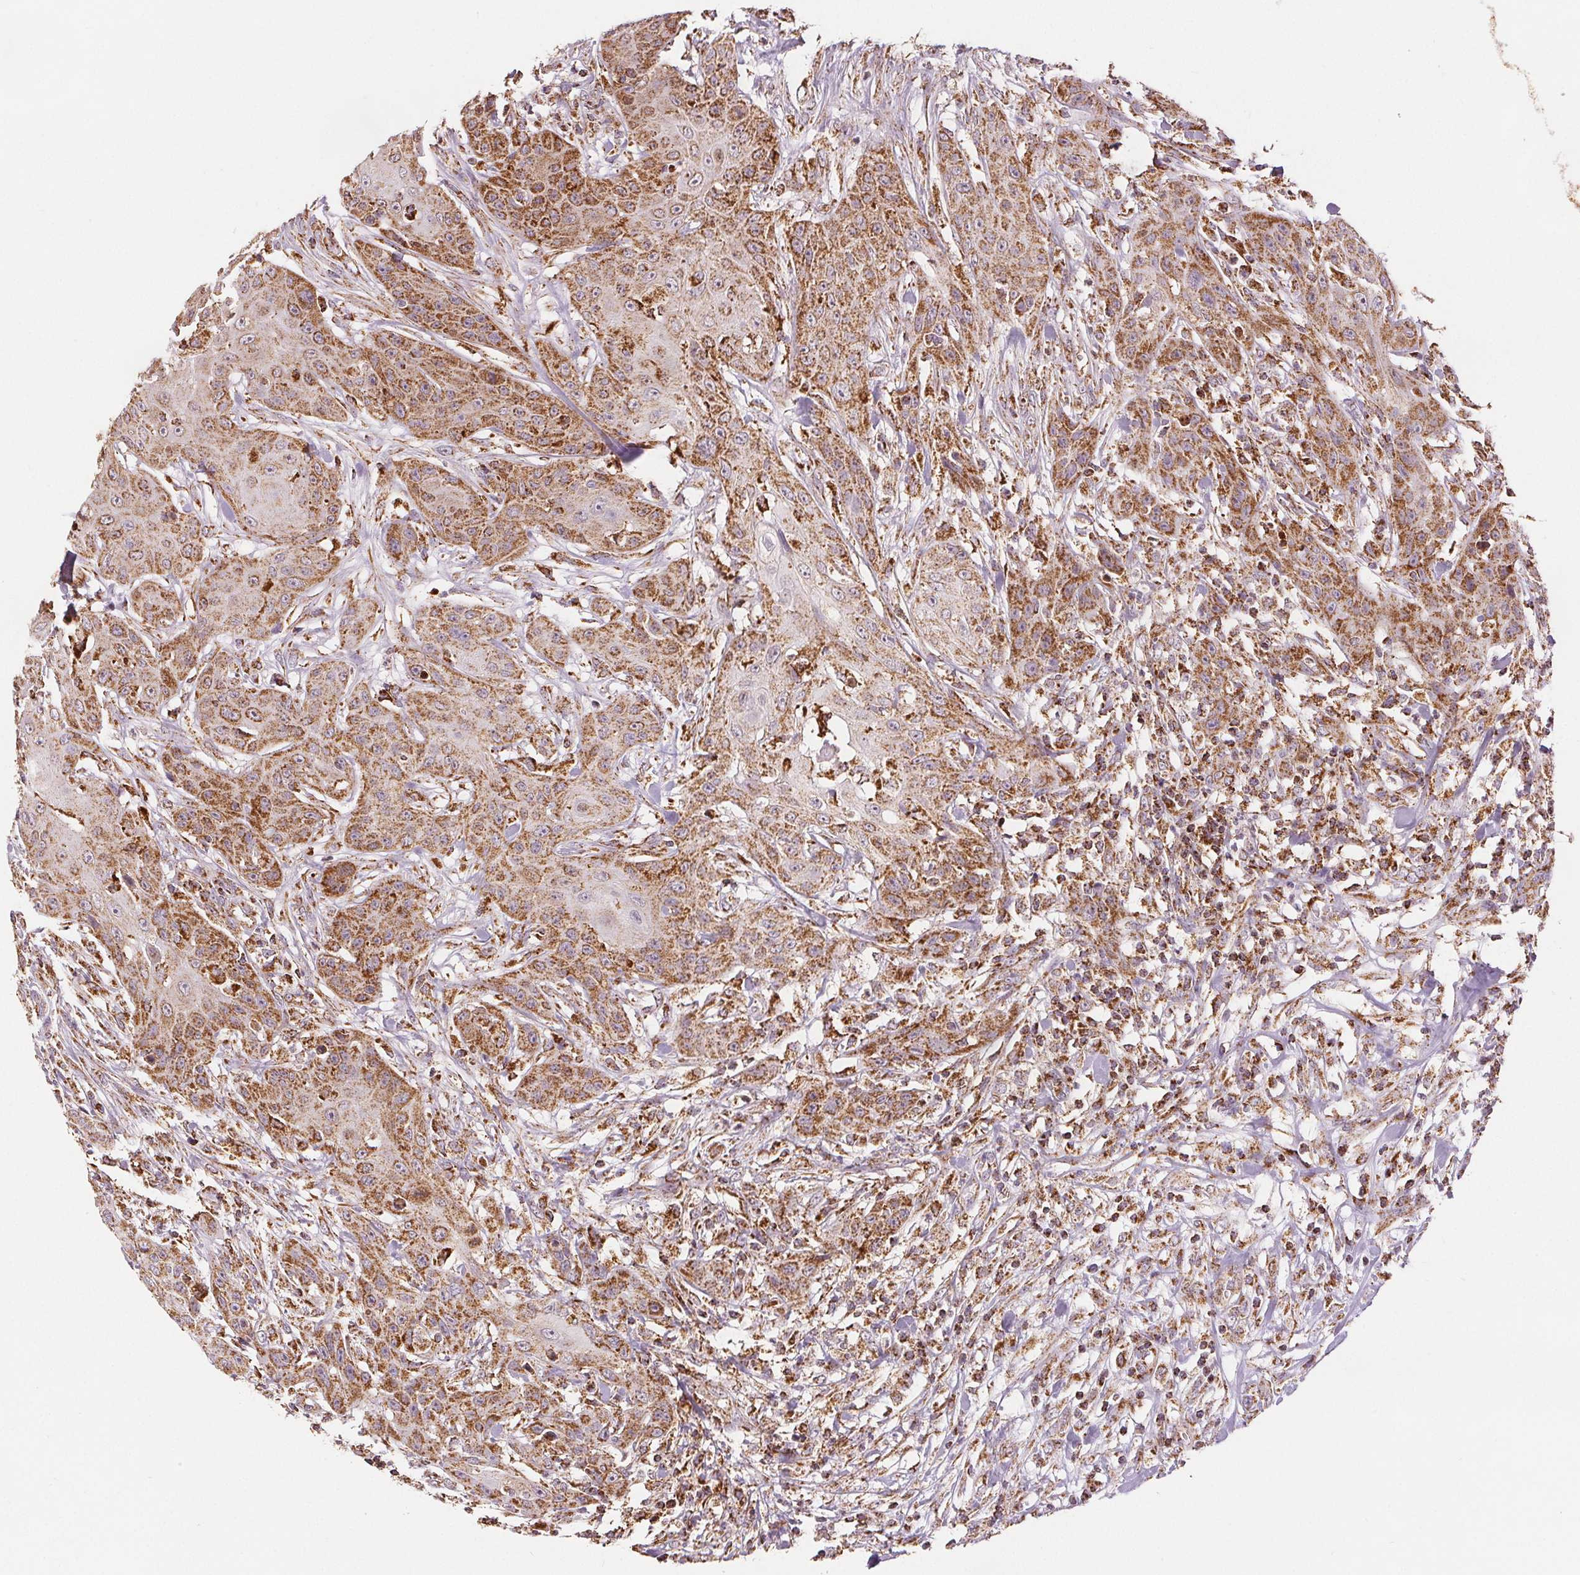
{"staining": {"intensity": "moderate", "quantity": ">75%", "location": "cytoplasmic/membranous"}, "tissue": "head and neck cancer", "cell_type": "Tumor cells", "image_type": "cancer", "snomed": [{"axis": "morphology", "description": "Squamous cell carcinoma, NOS"}, {"axis": "topography", "description": "Oral tissue"}, {"axis": "topography", "description": "Head-Neck"}], "caption": "Head and neck squamous cell carcinoma stained for a protein exhibits moderate cytoplasmic/membranous positivity in tumor cells.", "gene": "SDHB", "patient": {"sex": "female", "age": 55}}